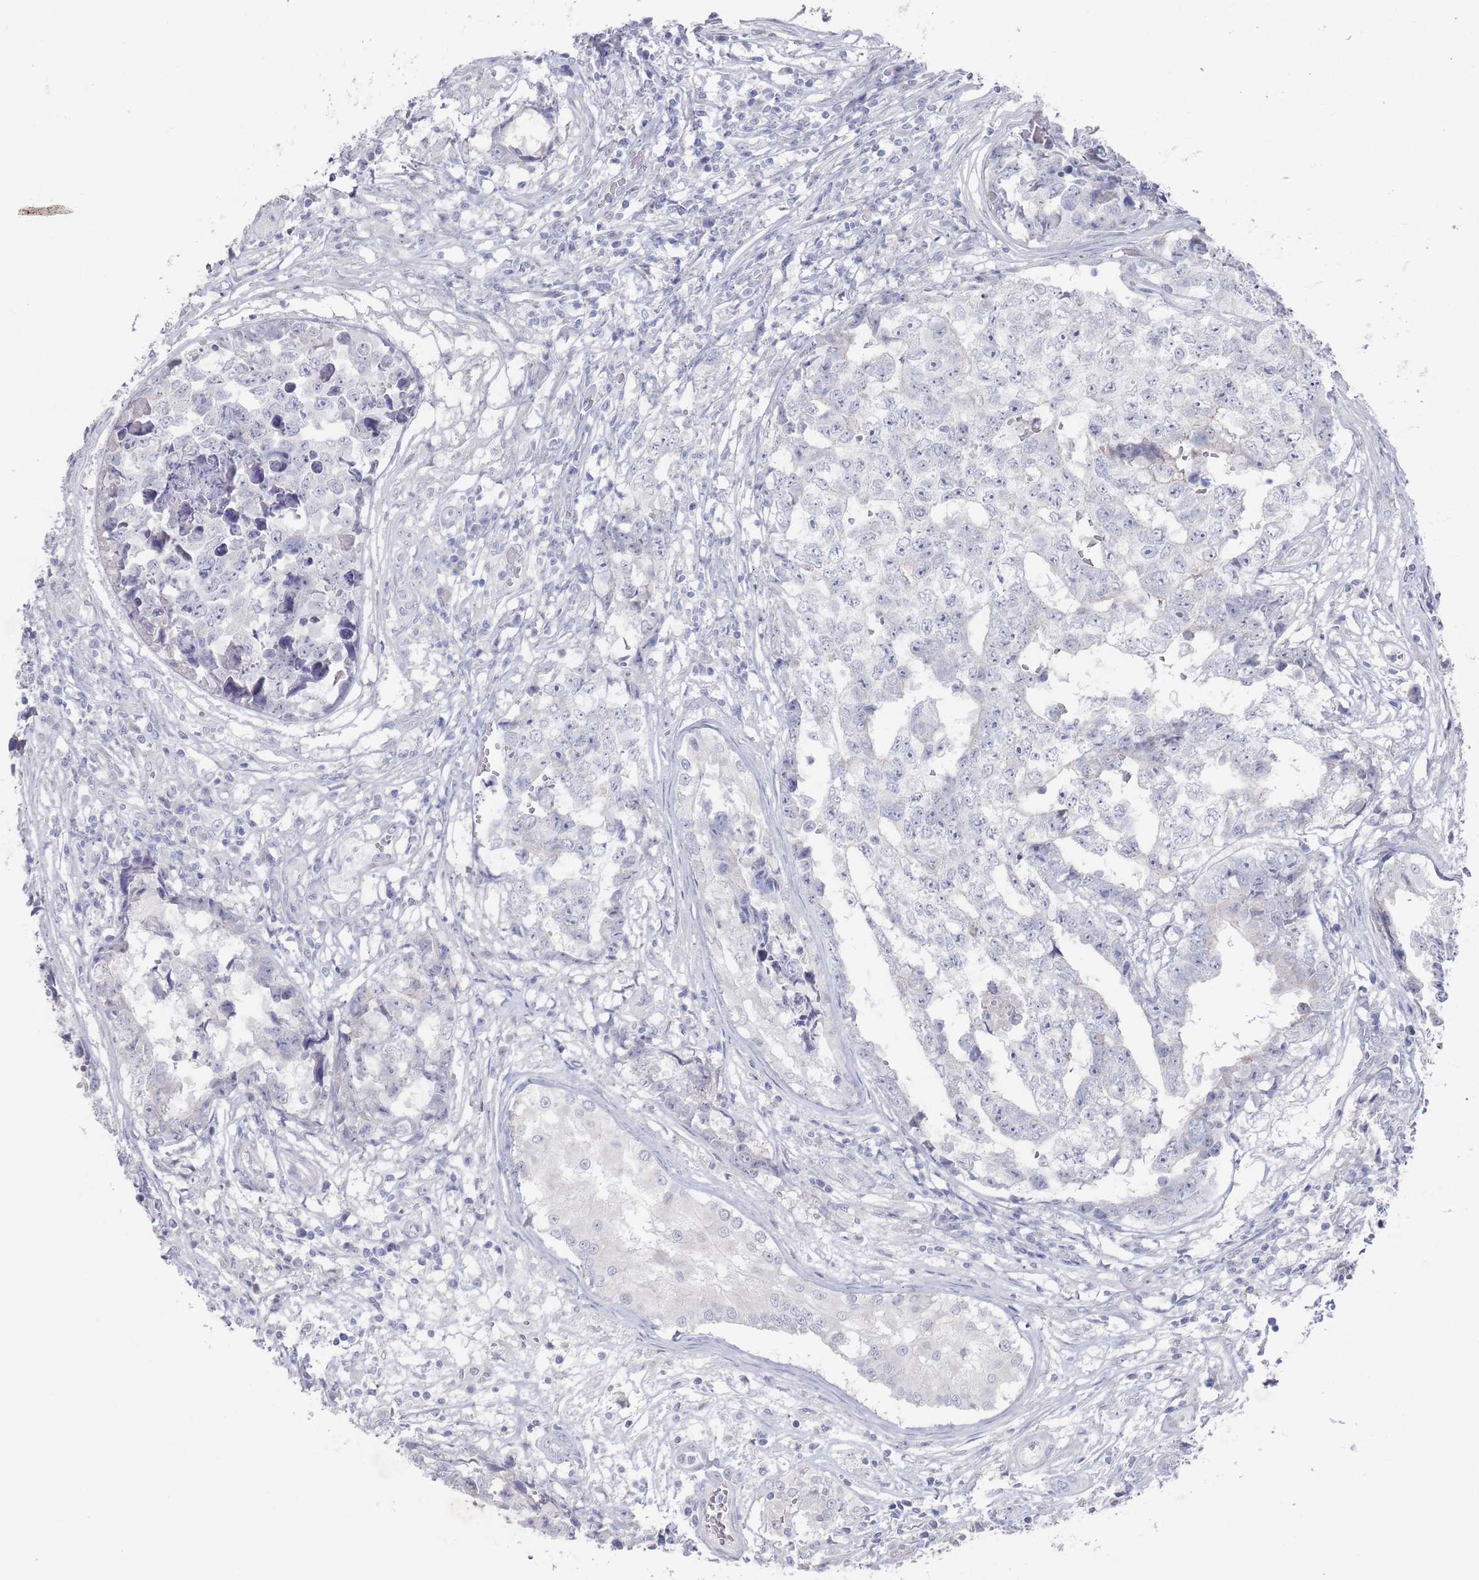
{"staining": {"intensity": "negative", "quantity": "none", "location": "none"}, "tissue": "testis cancer", "cell_type": "Tumor cells", "image_type": "cancer", "snomed": [{"axis": "morphology", "description": "Carcinoma, Embryonal, NOS"}, {"axis": "topography", "description": "Testis"}], "caption": "Histopathology image shows no significant protein staining in tumor cells of testis embryonal carcinoma.", "gene": "PROM2", "patient": {"sex": "male", "age": 25}}